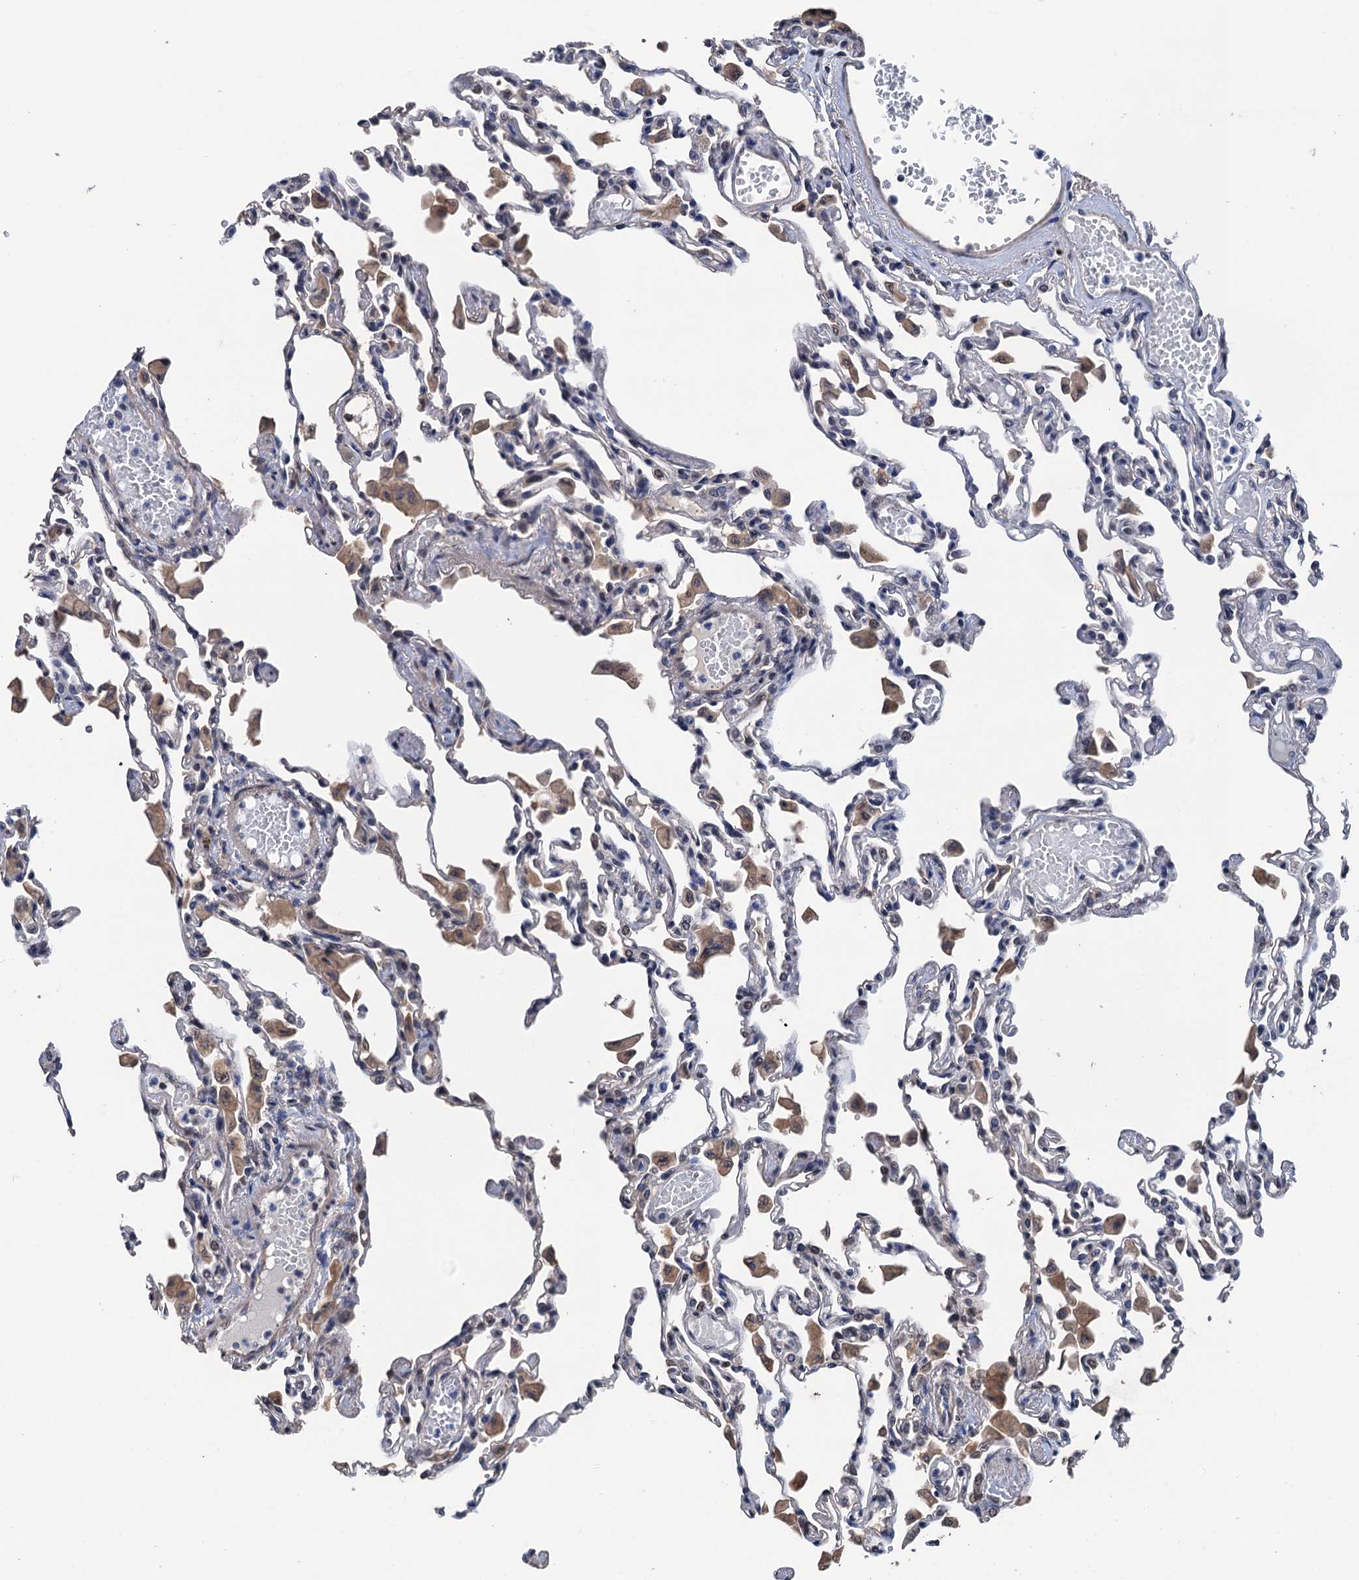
{"staining": {"intensity": "moderate", "quantity": "<25%", "location": "cytoplasmic/membranous,nuclear"}, "tissue": "lung", "cell_type": "Alveolar cells", "image_type": "normal", "snomed": [{"axis": "morphology", "description": "Normal tissue, NOS"}, {"axis": "topography", "description": "Bronchus"}, {"axis": "topography", "description": "Lung"}], "caption": "High-power microscopy captured an immunohistochemistry micrograph of benign lung, revealing moderate cytoplasmic/membranous,nuclear staining in approximately <25% of alveolar cells.", "gene": "ART5", "patient": {"sex": "female", "age": 49}}